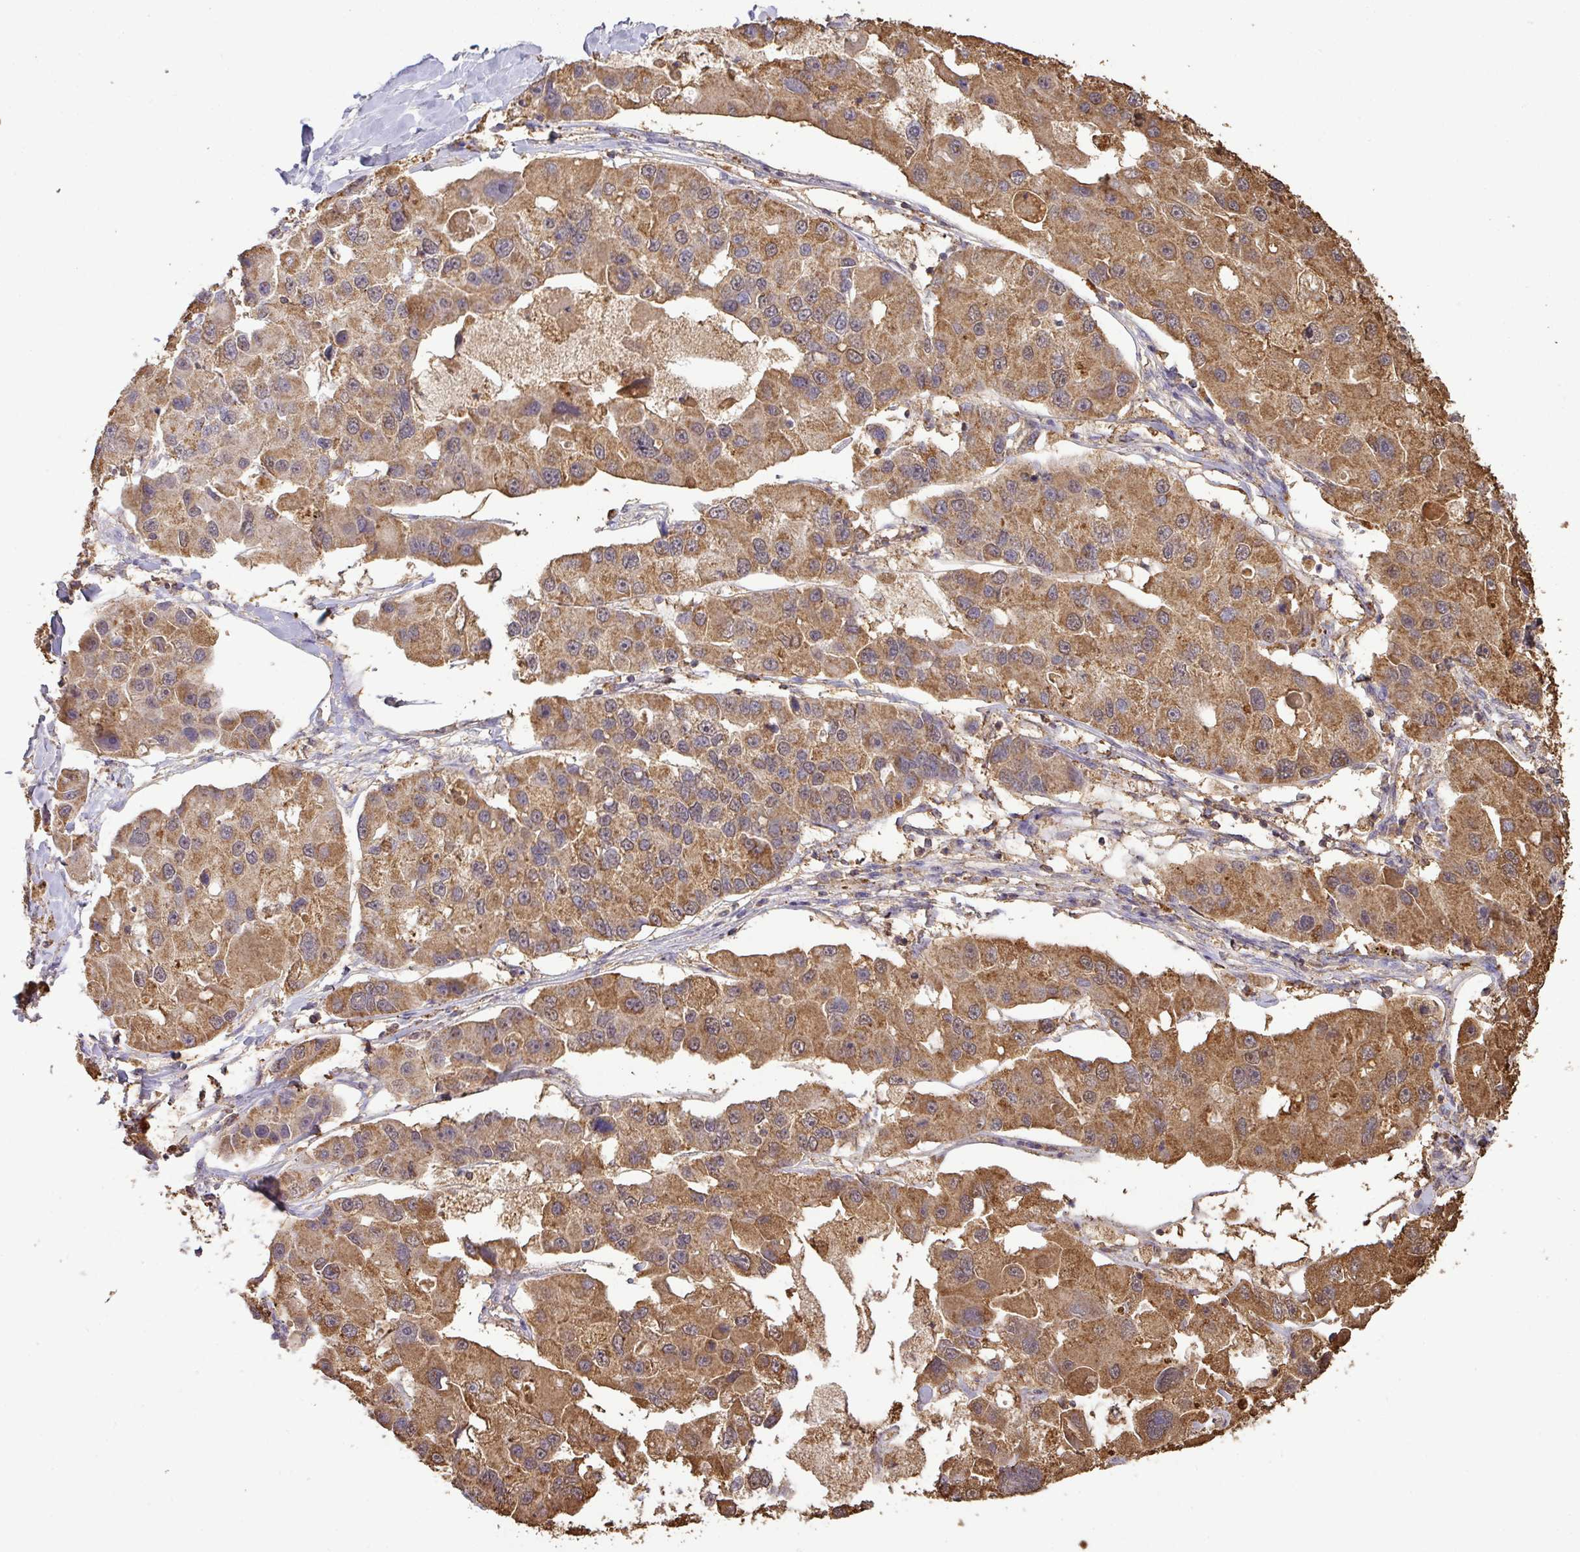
{"staining": {"intensity": "moderate", "quantity": ">75%", "location": "cytoplasmic/membranous"}, "tissue": "lung cancer", "cell_type": "Tumor cells", "image_type": "cancer", "snomed": [{"axis": "morphology", "description": "Adenocarcinoma, NOS"}, {"axis": "topography", "description": "Lung"}], "caption": "Immunohistochemical staining of lung adenocarcinoma shows medium levels of moderate cytoplasmic/membranous positivity in about >75% of tumor cells.", "gene": "ATAT1", "patient": {"sex": "female", "age": 54}}